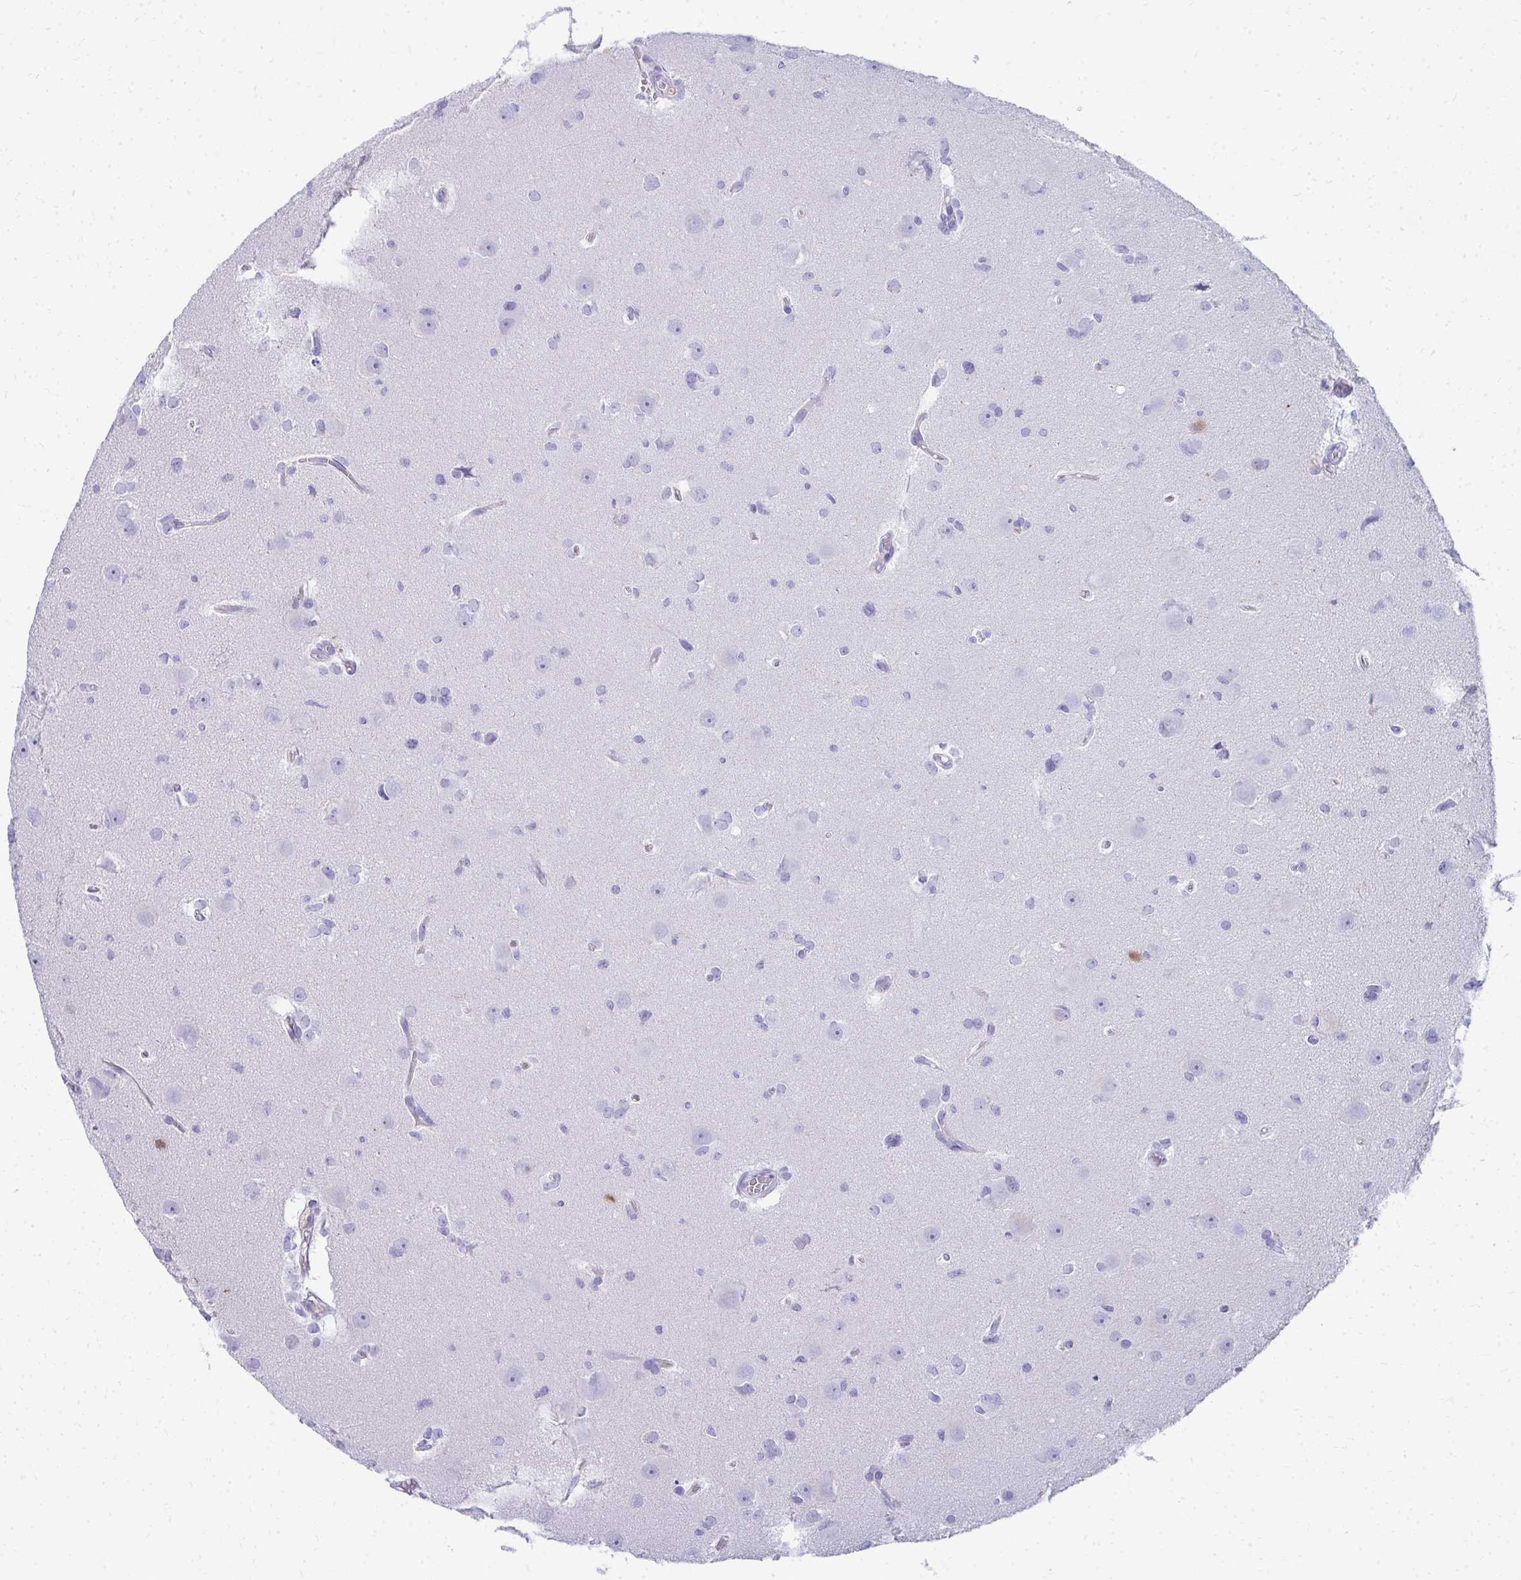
{"staining": {"intensity": "negative", "quantity": "none", "location": "none"}, "tissue": "glioma", "cell_type": "Tumor cells", "image_type": "cancer", "snomed": [{"axis": "morphology", "description": "Glioma, malignant, High grade"}, {"axis": "topography", "description": "Brain"}], "caption": "This micrograph is of malignant glioma (high-grade) stained with immunohistochemistry to label a protein in brown with the nuclei are counter-stained blue. There is no expression in tumor cells.", "gene": "SEC14L3", "patient": {"sex": "male", "age": 23}}